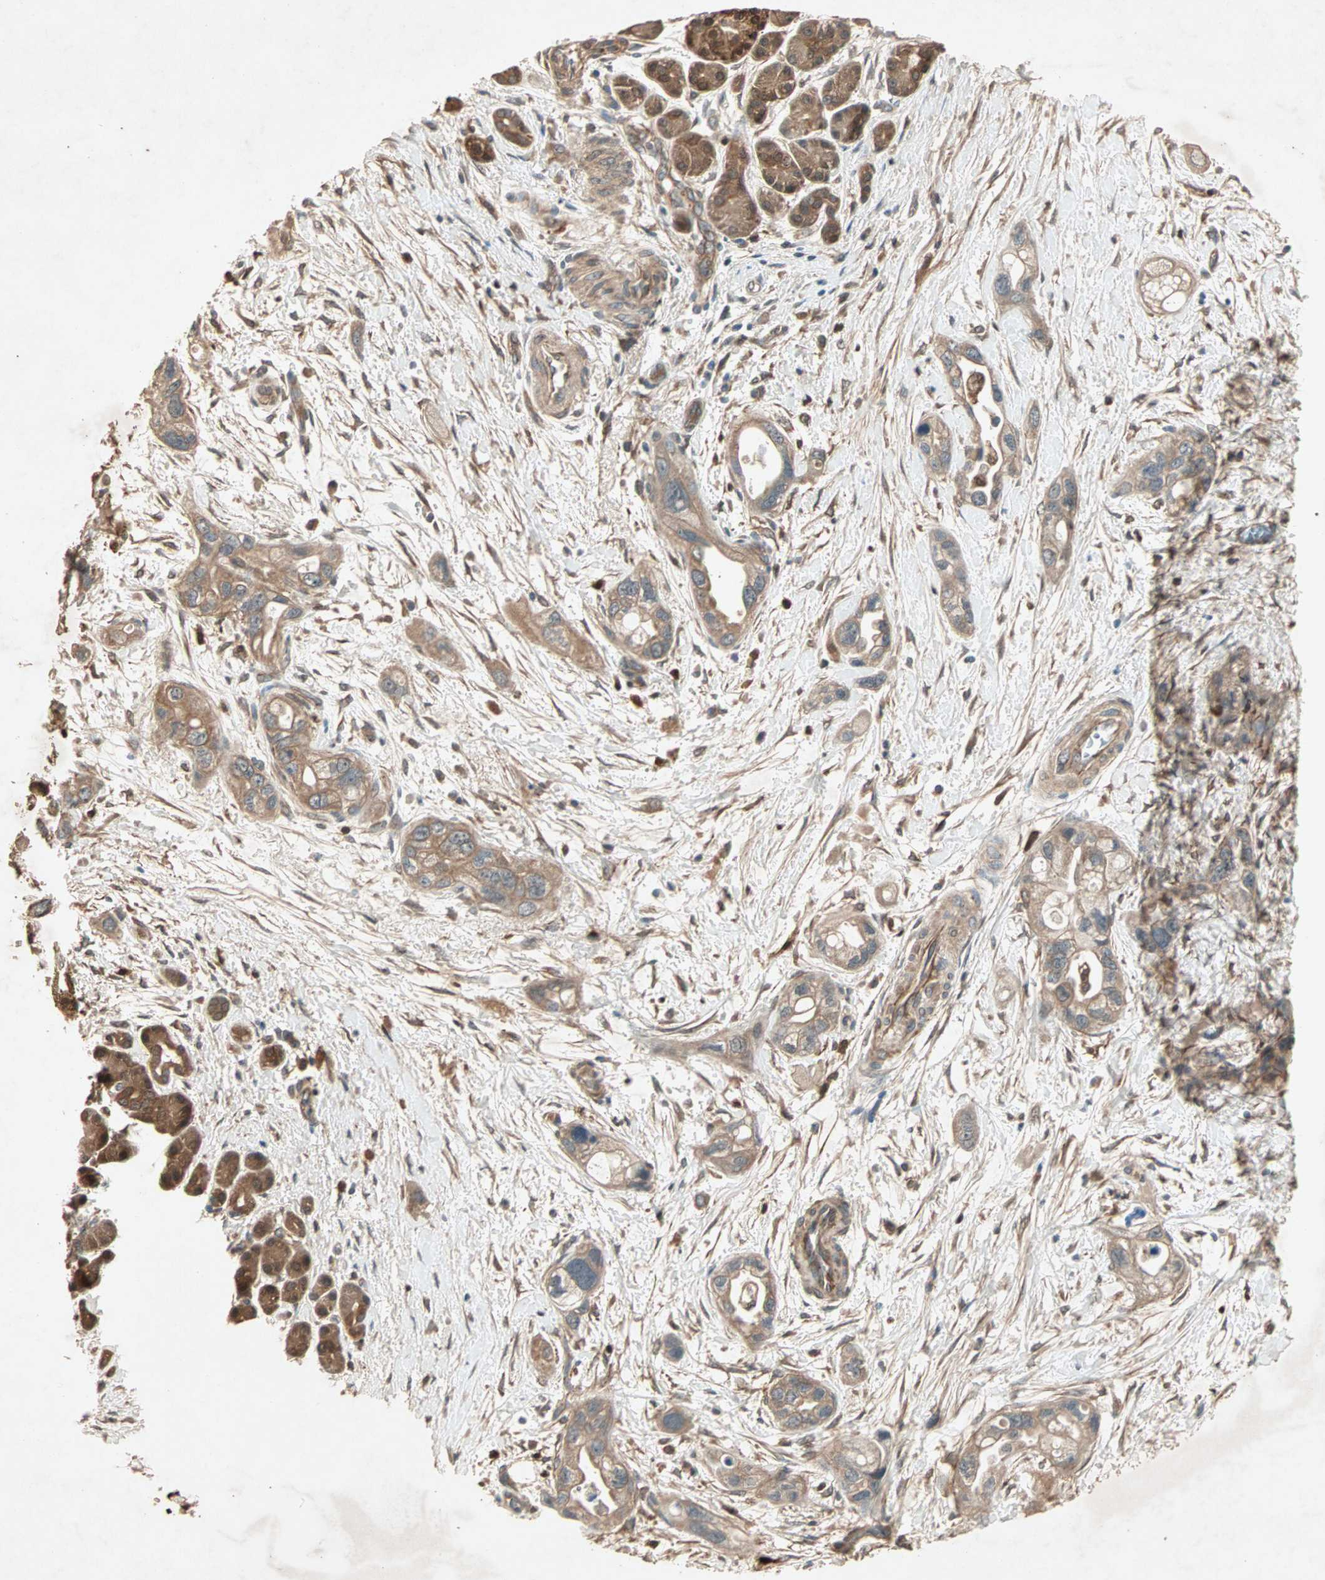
{"staining": {"intensity": "moderate", "quantity": ">75%", "location": "cytoplasmic/membranous"}, "tissue": "pancreatic cancer", "cell_type": "Tumor cells", "image_type": "cancer", "snomed": [{"axis": "morphology", "description": "Adenocarcinoma, NOS"}, {"axis": "topography", "description": "Pancreas"}], "caption": "Protein expression analysis of human pancreatic cancer (adenocarcinoma) reveals moderate cytoplasmic/membranous expression in about >75% of tumor cells.", "gene": "SDSL", "patient": {"sex": "female", "age": 77}}